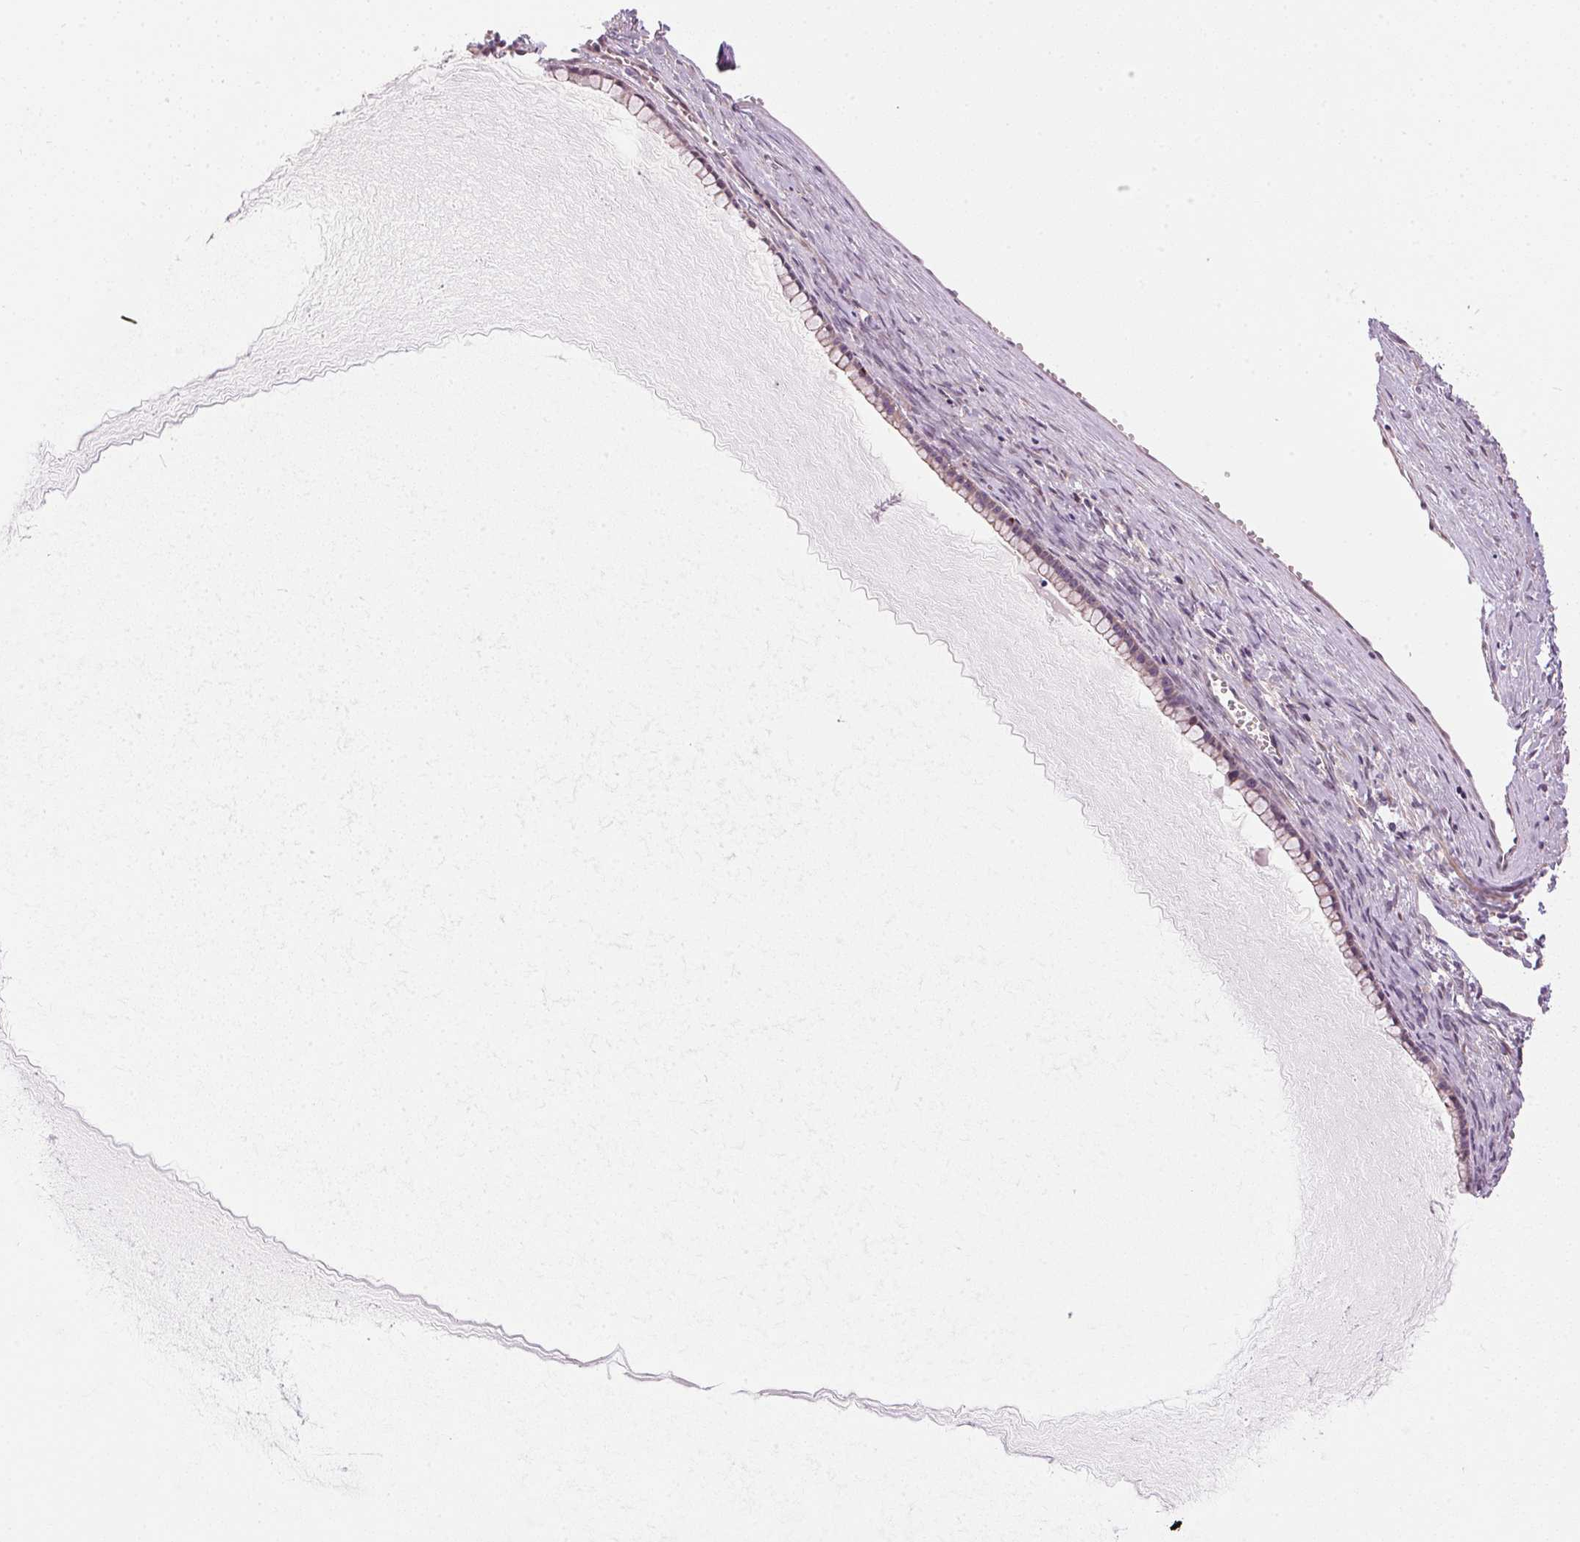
{"staining": {"intensity": "negative", "quantity": "none", "location": "none"}, "tissue": "ovarian cancer", "cell_type": "Tumor cells", "image_type": "cancer", "snomed": [{"axis": "morphology", "description": "Cystadenocarcinoma, mucinous, NOS"}, {"axis": "topography", "description": "Ovary"}], "caption": "IHC of human mucinous cystadenocarcinoma (ovarian) displays no staining in tumor cells.", "gene": "UNC13B", "patient": {"sex": "female", "age": 41}}